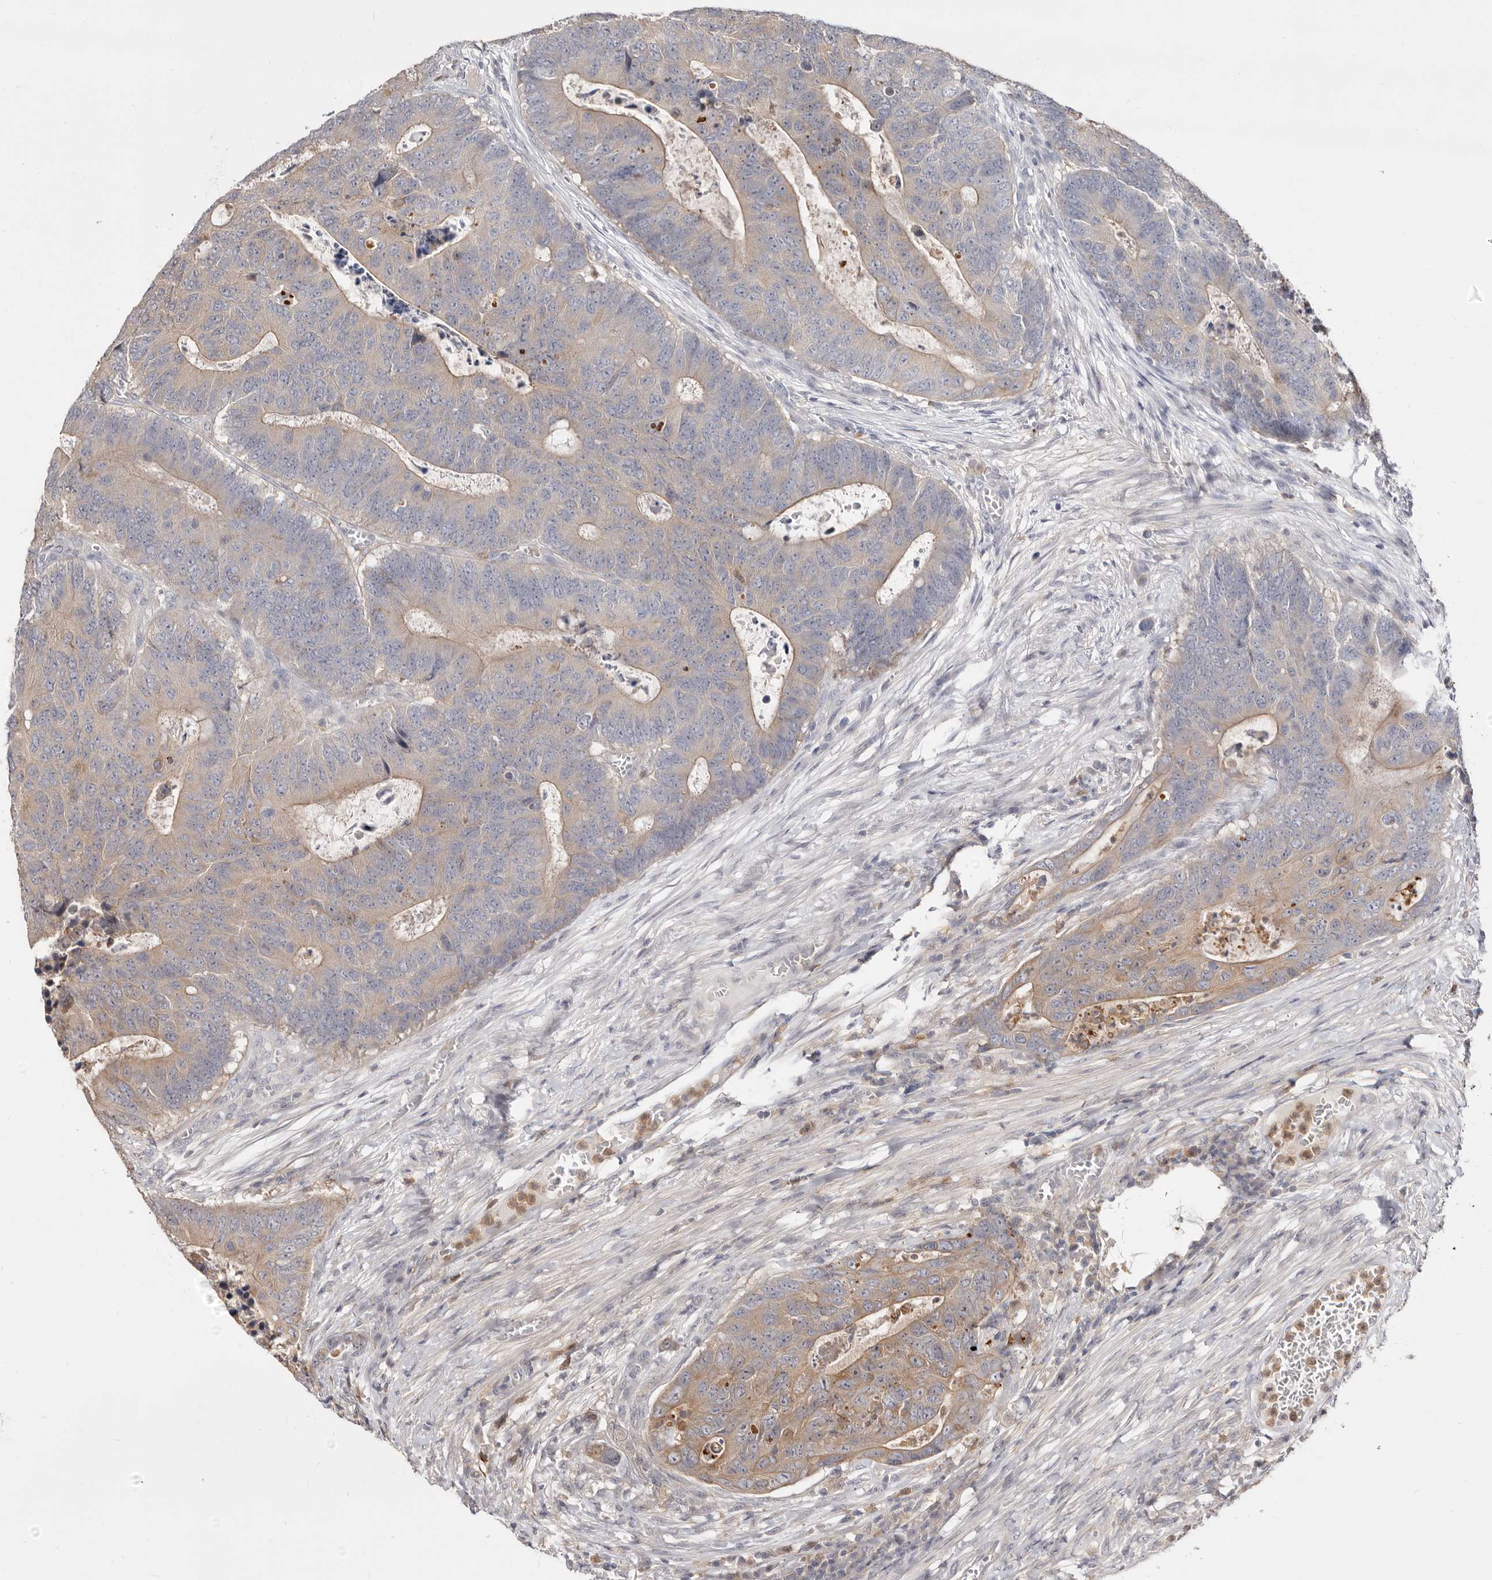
{"staining": {"intensity": "weak", "quantity": "25%-75%", "location": "cytoplasmic/membranous"}, "tissue": "colorectal cancer", "cell_type": "Tumor cells", "image_type": "cancer", "snomed": [{"axis": "morphology", "description": "Adenocarcinoma, NOS"}, {"axis": "topography", "description": "Colon"}], "caption": "High-power microscopy captured an immunohistochemistry (IHC) image of adenocarcinoma (colorectal), revealing weak cytoplasmic/membranous positivity in about 25%-75% of tumor cells.", "gene": "TC2N", "patient": {"sex": "male", "age": 87}}